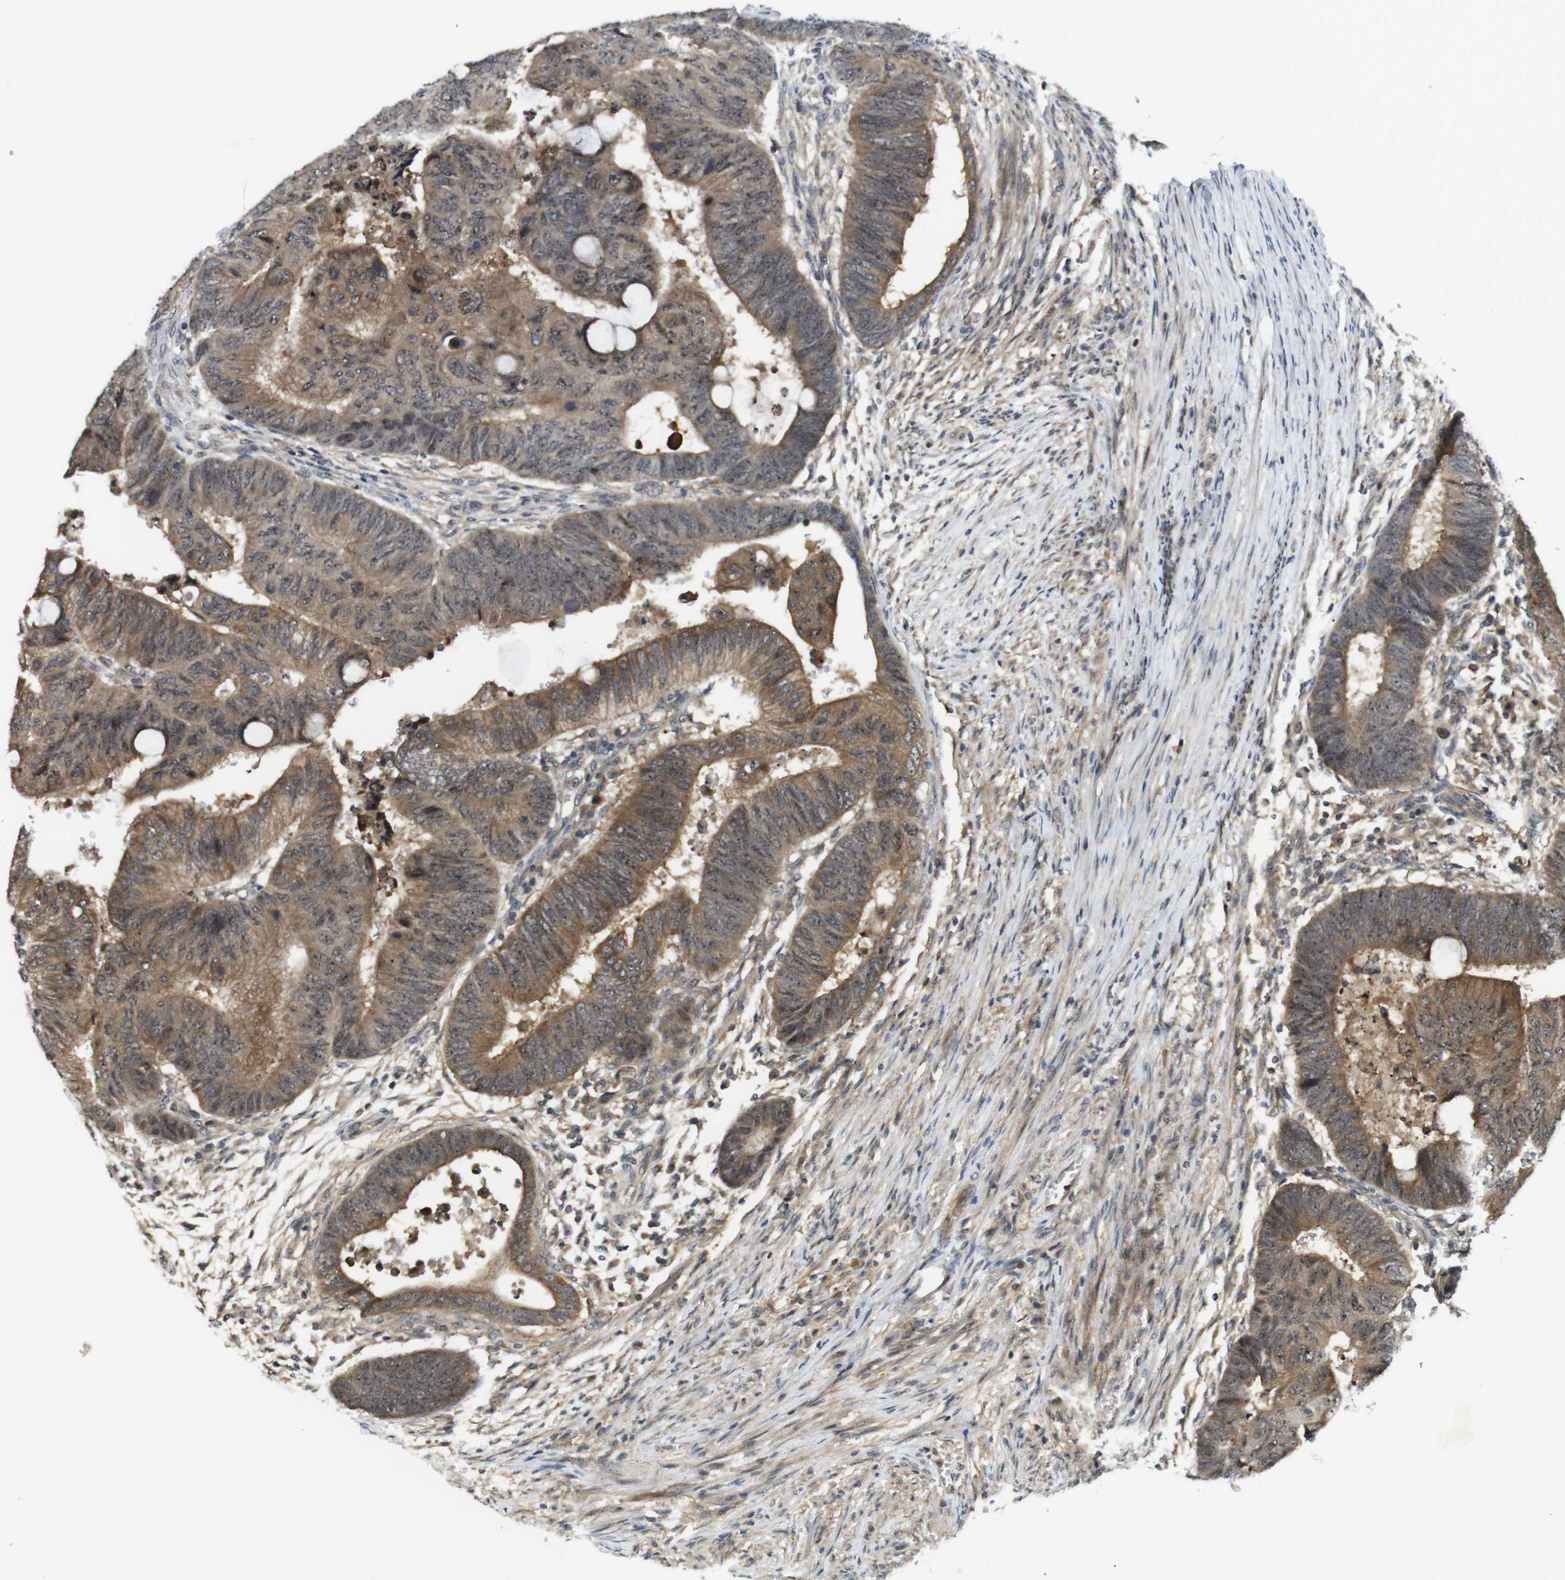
{"staining": {"intensity": "moderate", "quantity": ">75%", "location": "cytoplasmic/membranous"}, "tissue": "colorectal cancer", "cell_type": "Tumor cells", "image_type": "cancer", "snomed": [{"axis": "morphology", "description": "Normal tissue, NOS"}, {"axis": "morphology", "description": "Adenocarcinoma, NOS"}, {"axis": "topography", "description": "Rectum"}, {"axis": "topography", "description": "Peripheral nerve tissue"}], "caption": "Moderate cytoplasmic/membranous expression for a protein is identified in about >75% of tumor cells of colorectal cancer using IHC.", "gene": "CC2D1A", "patient": {"sex": "male", "age": 92}}